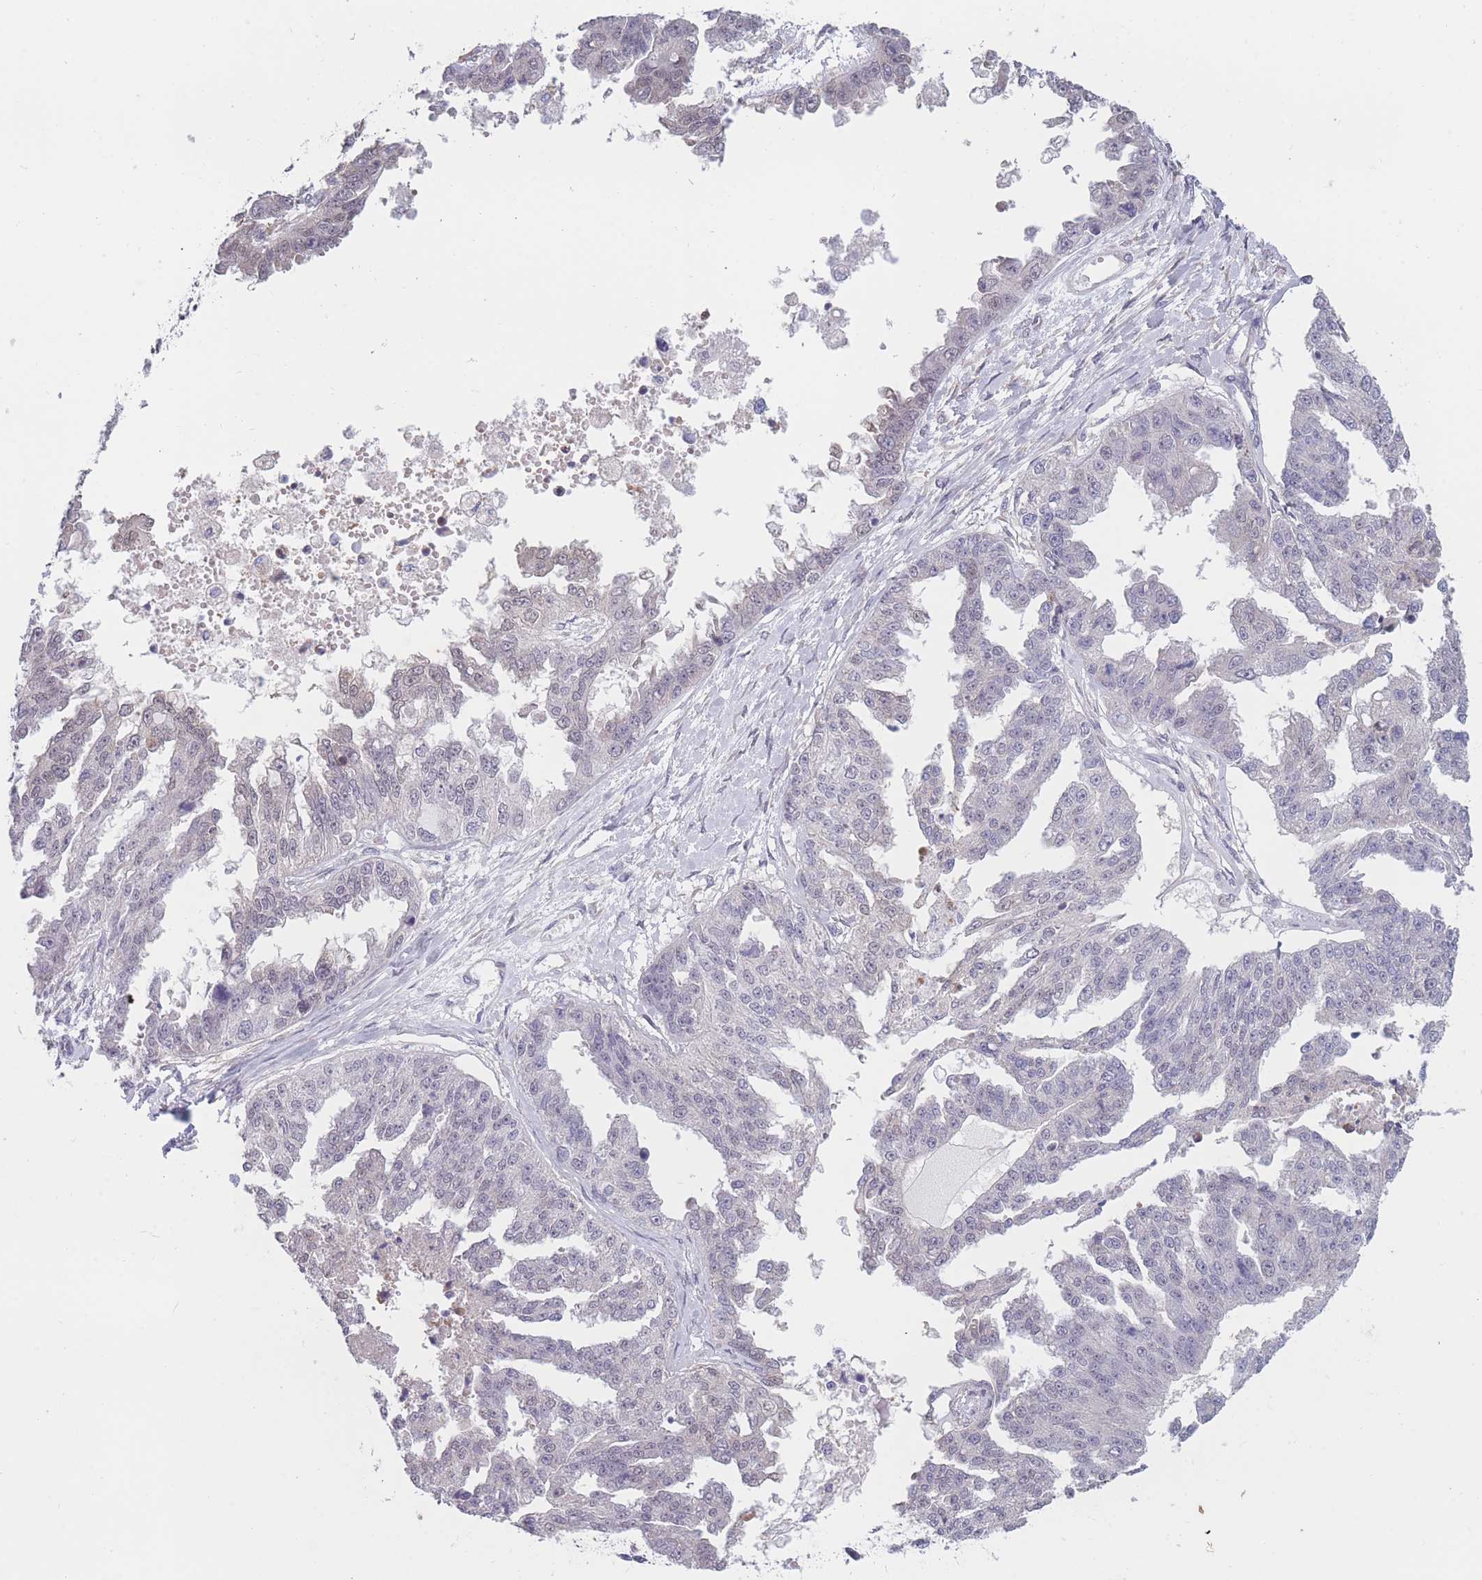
{"staining": {"intensity": "negative", "quantity": "none", "location": "none"}, "tissue": "ovarian cancer", "cell_type": "Tumor cells", "image_type": "cancer", "snomed": [{"axis": "morphology", "description": "Cystadenocarcinoma, serous, NOS"}, {"axis": "topography", "description": "Ovary"}], "caption": "The micrograph reveals no significant expression in tumor cells of serous cystadenocarcinoma (ovarian).", "gene": "COL27A1", "patient": {"sex": "female", "age": 58}}